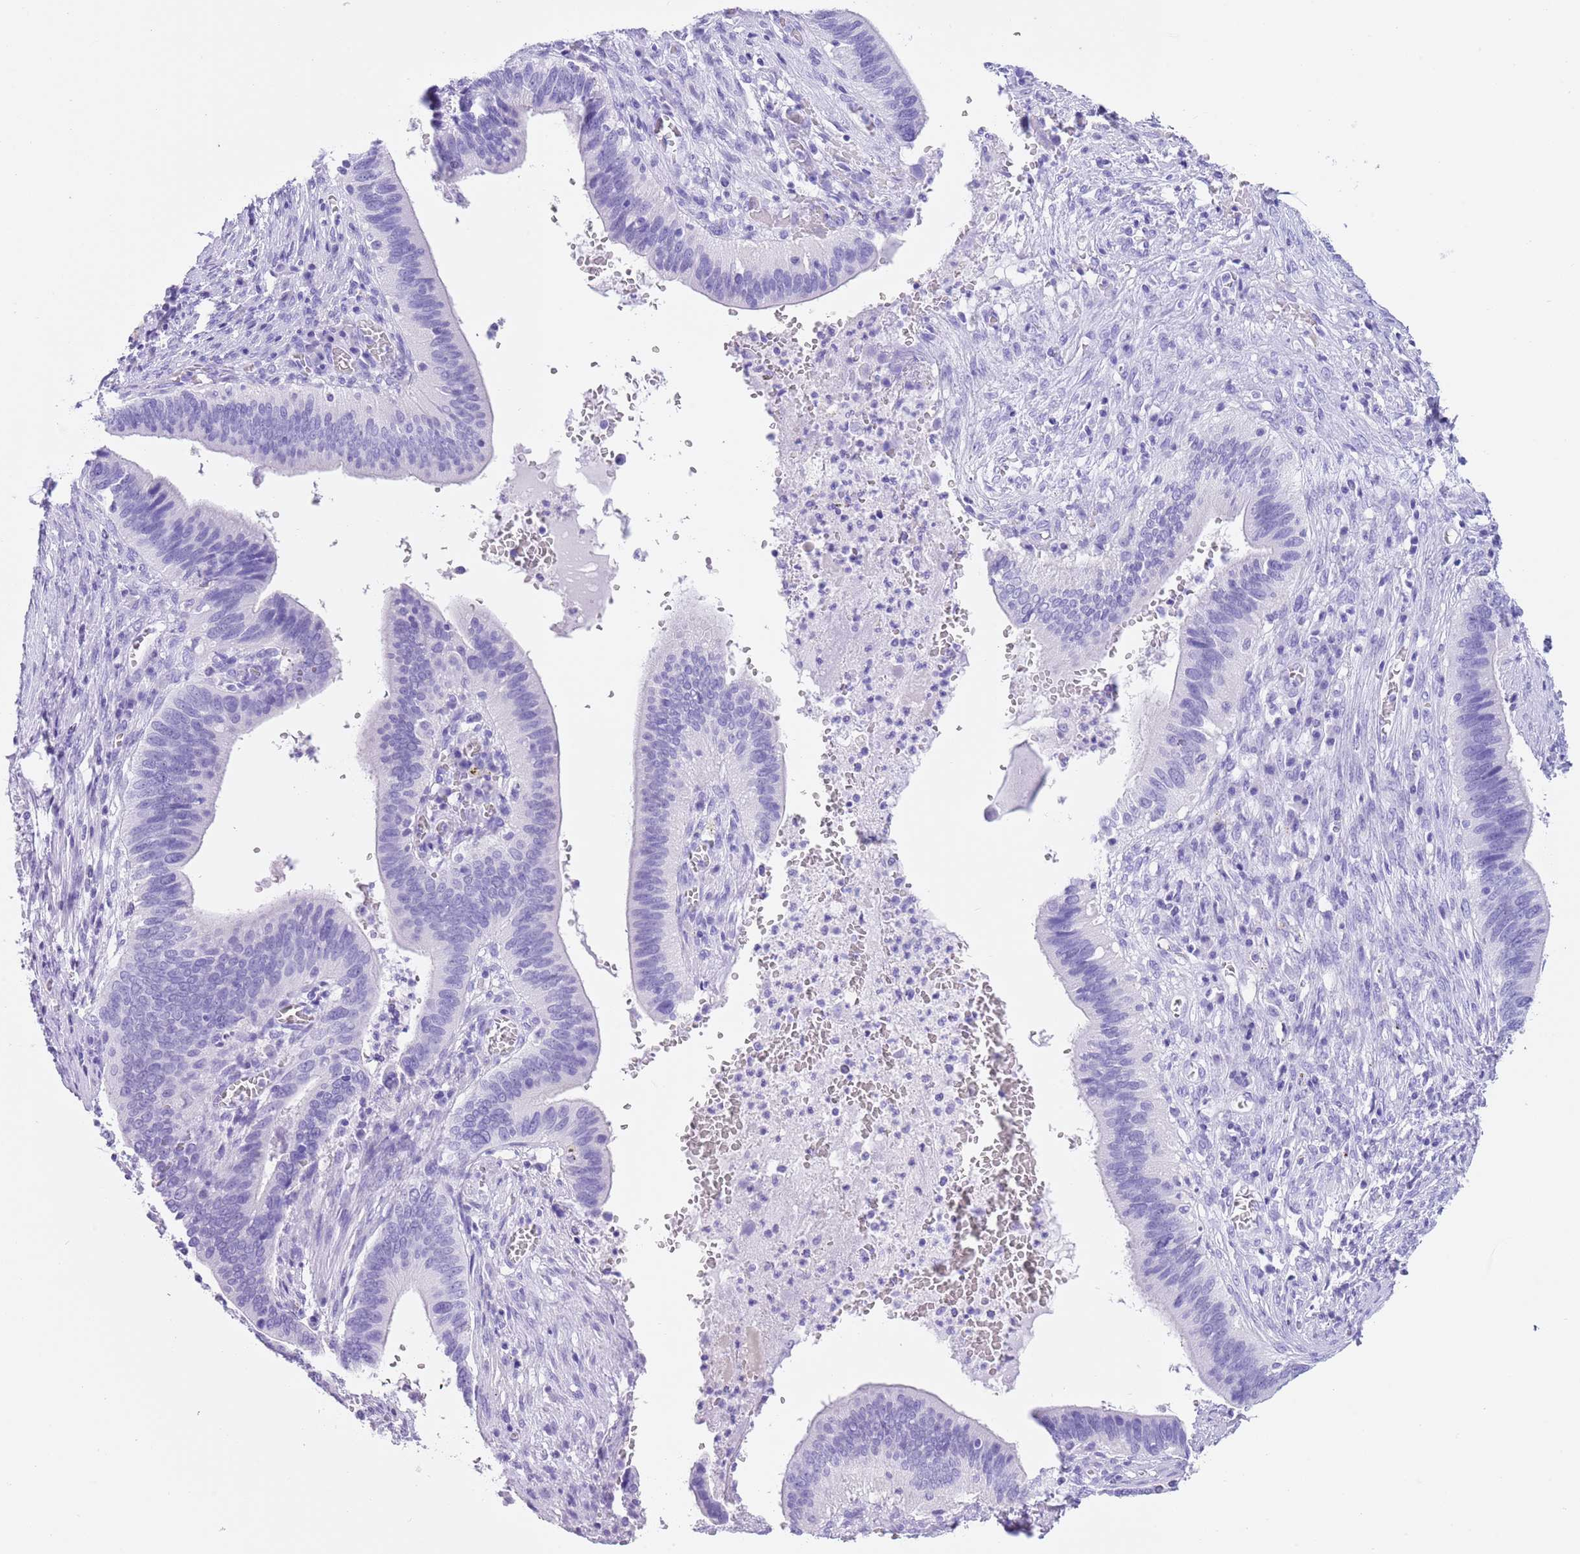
{"staining": {"intensity": "negative", "quantity": "none", "location": "none"}, "tissue": "cervical cancer", "cell_type": "Tumor cells", "image_type": "cancer", "snomed": [{"axis": "morphology", "description": "Adenocarcinoma, NOS"}, {"axis": "topography", "description": "Cervix"}], "caption": "Immunohistochemical staining of human cervical cancer (adenocarcinoma) displays no significant positivity in tumor cells.", "gene": "TMEM185B", "patient": {"sex": "female", "age": 42}}